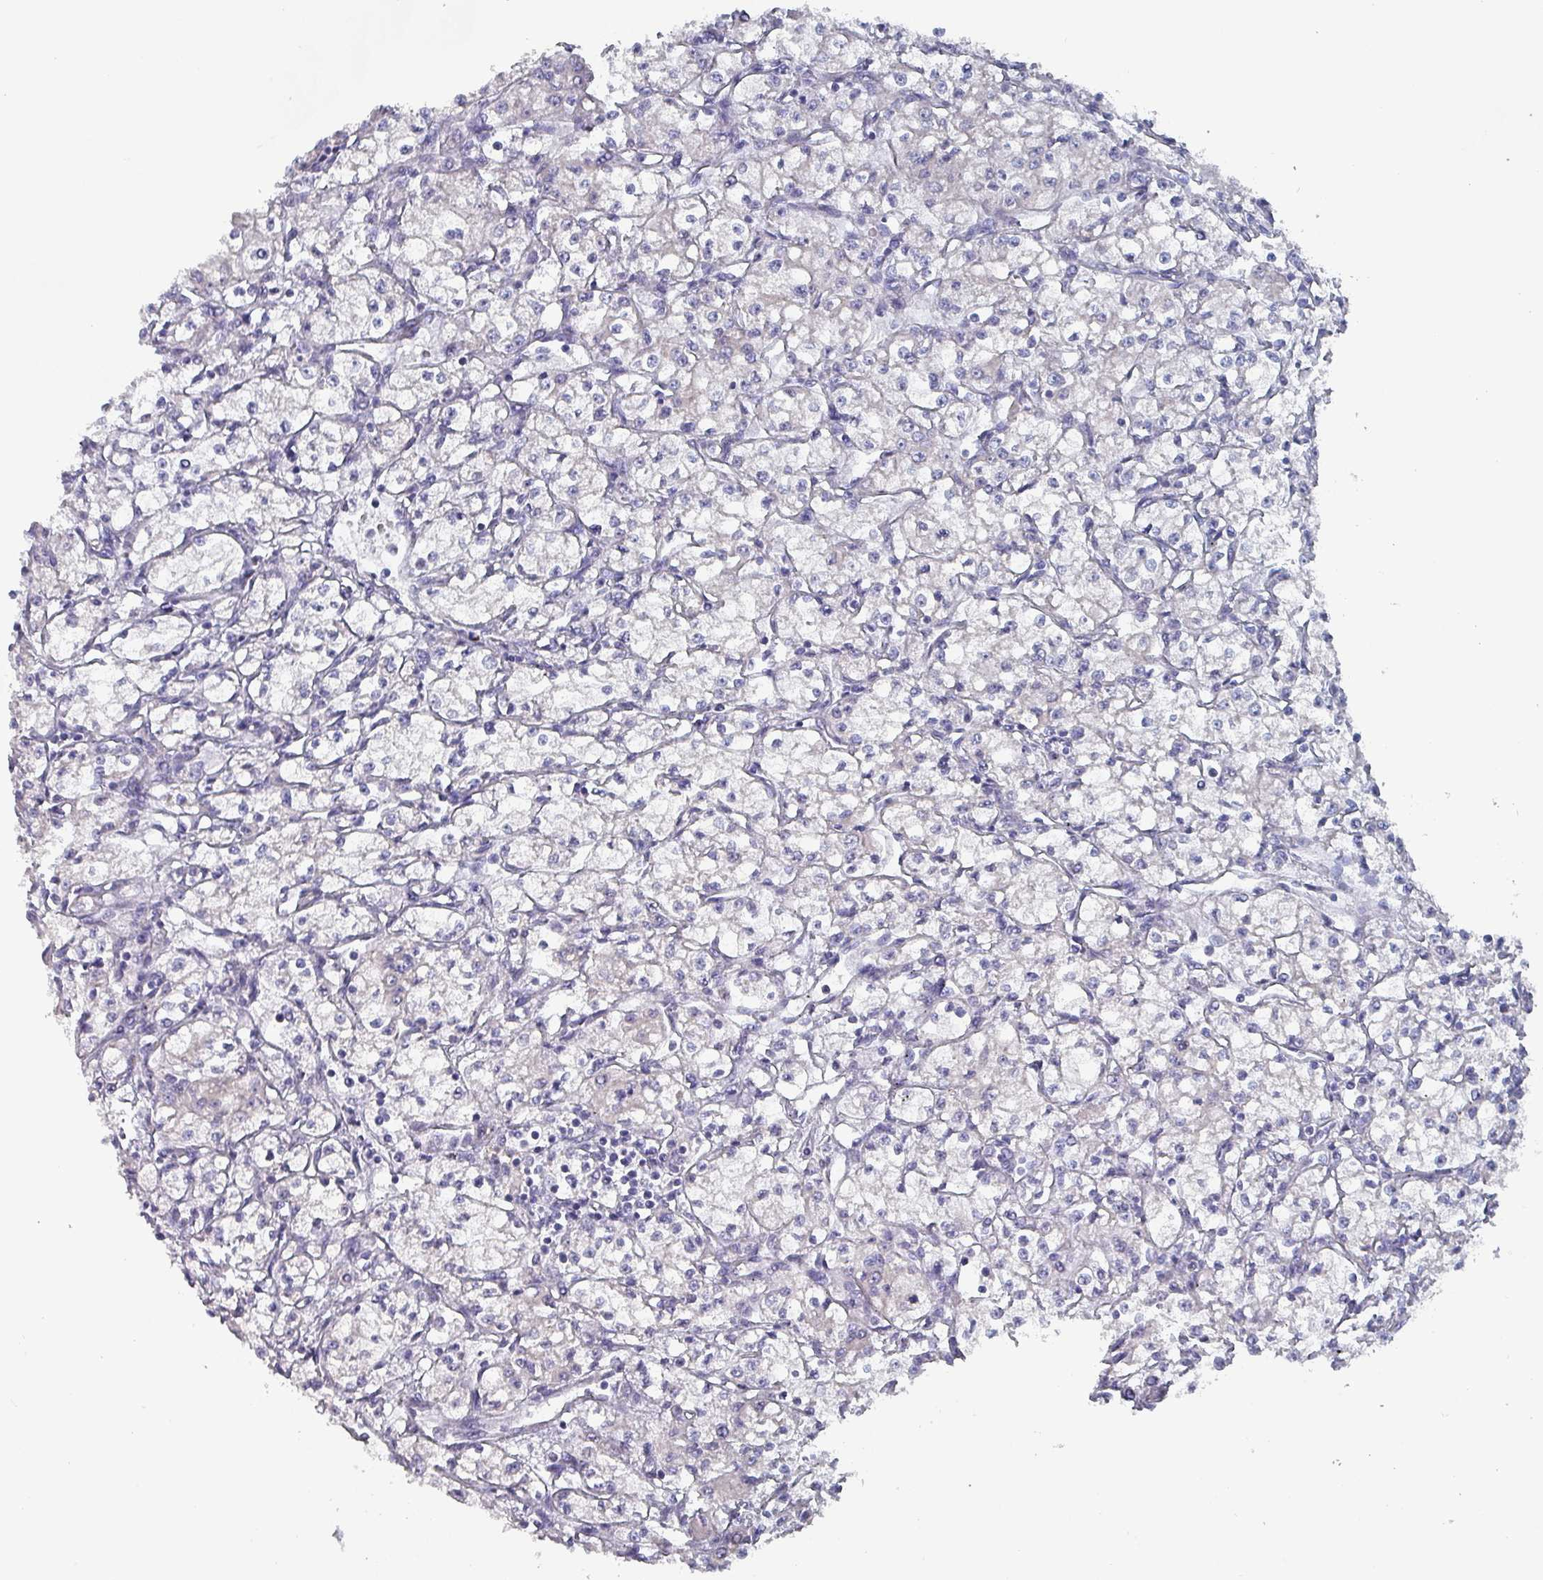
{"staining": {"intensity": "negative", "quantity": "none", "location": "none"}, "tissue": "renal cancer", "cell_type": "Tumor cells", "image_type": "cancer", "snomed": [{"axis": "morphology", "description": "Adenocarcinoma, NOS"}, {"axis": "topography", "description": "Kidney"}], "caption": "Tumor cells show no significant protein expression in renal cancer (adenocarcinoma). (DAB IHC with hematoxylin counter stain).", "gene": "DRD5", "patient": {"sex": "male", "age": 59}}